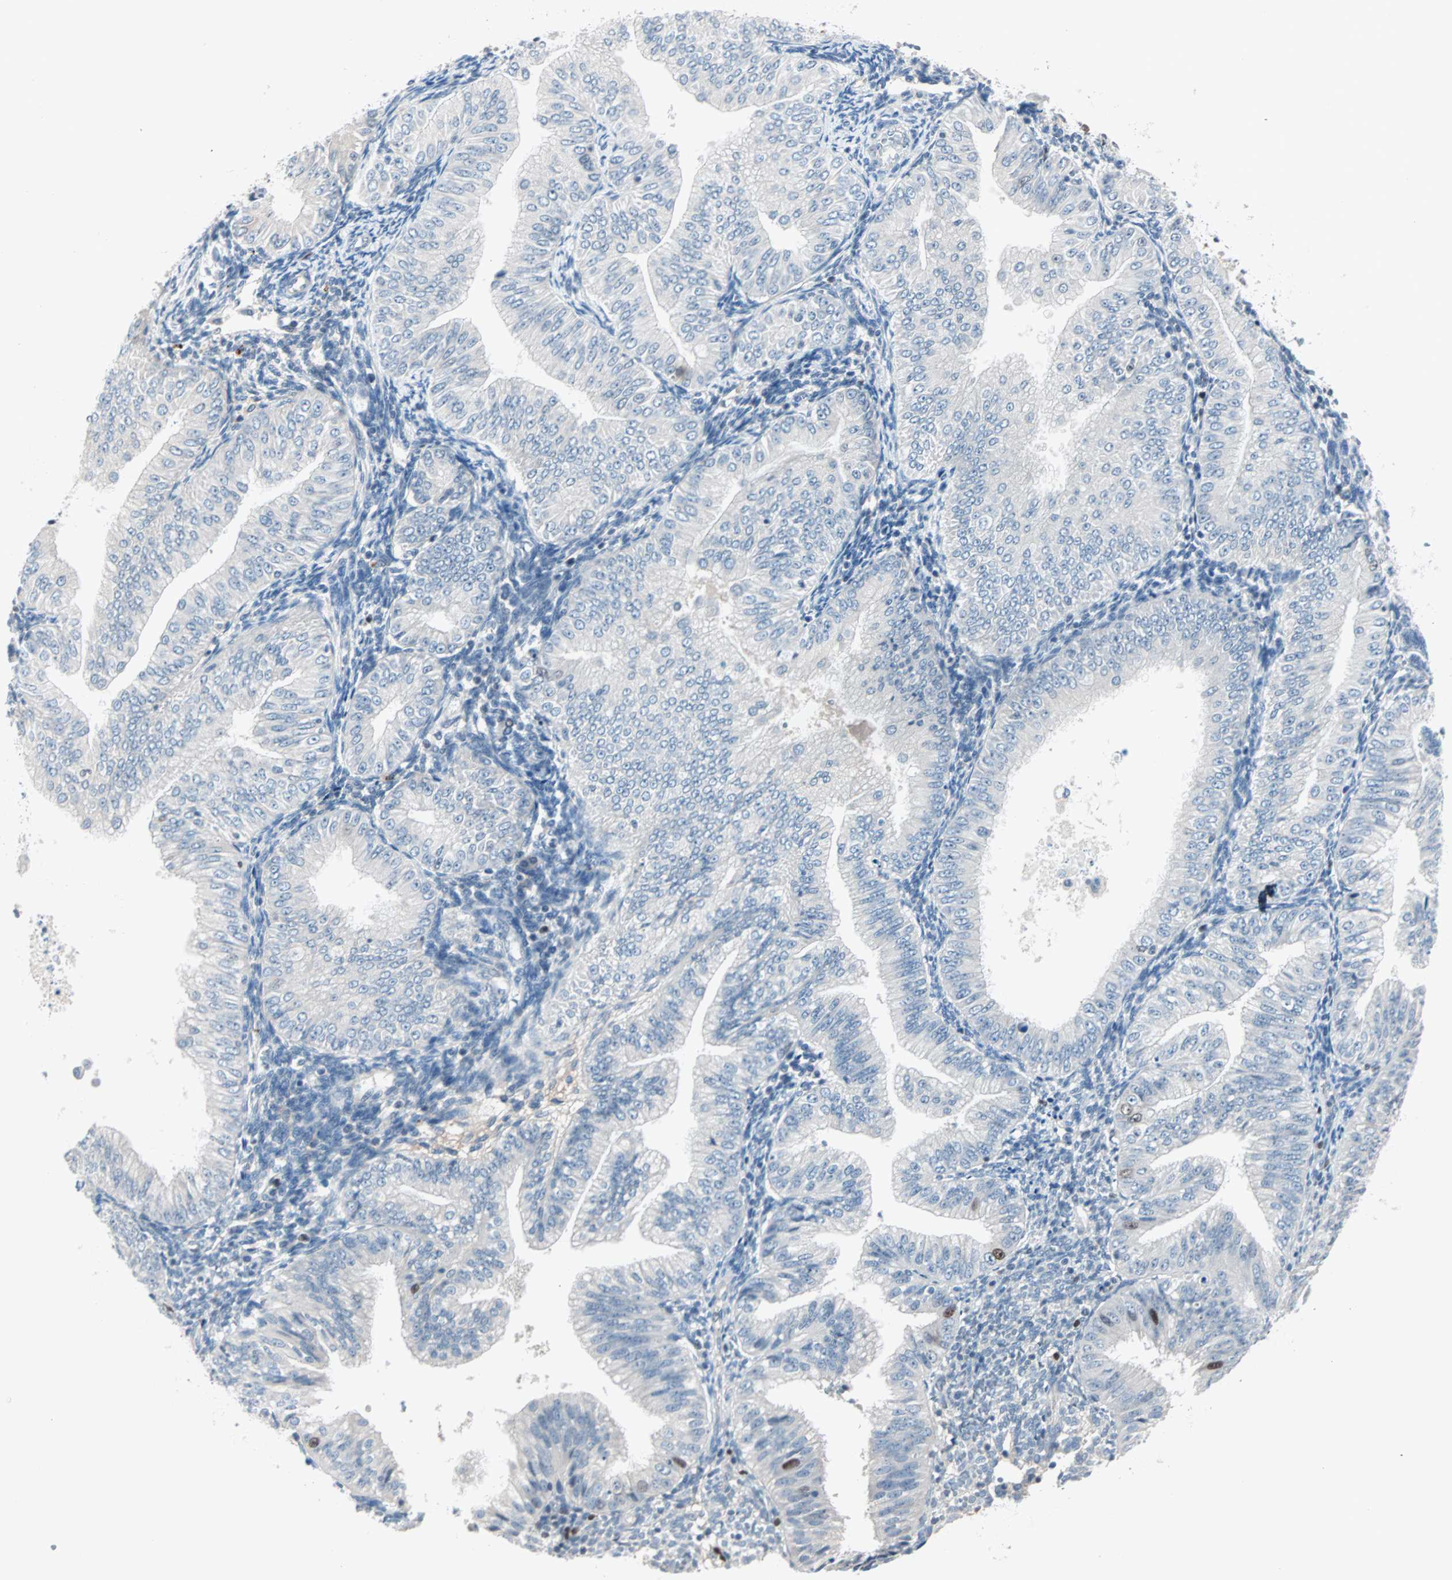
{"staining": {"intensity": "moderate", "quantity": "<25%", "location": "nuclear"}, "tissue": "endometrial cancer", "cell_type": "Tumor cells", "image_type": "cancer", "snomed": [{"axis": "morphology", "description": "Normal tissue, NOS"}, {"axis": "morphology", "description": "Adenocarcinoma, NOS"}, {"axis": "topography", "description": "Endometrium"}], "caption": "Immunohistochemical staining of human endometrial cancer (adenocarcinoma) demonstrates low levels of moderate nuclear expression in about <25% of tumor cells.", "gene": "CCNE2", "patient": {"sex": "female", "age": 53}}